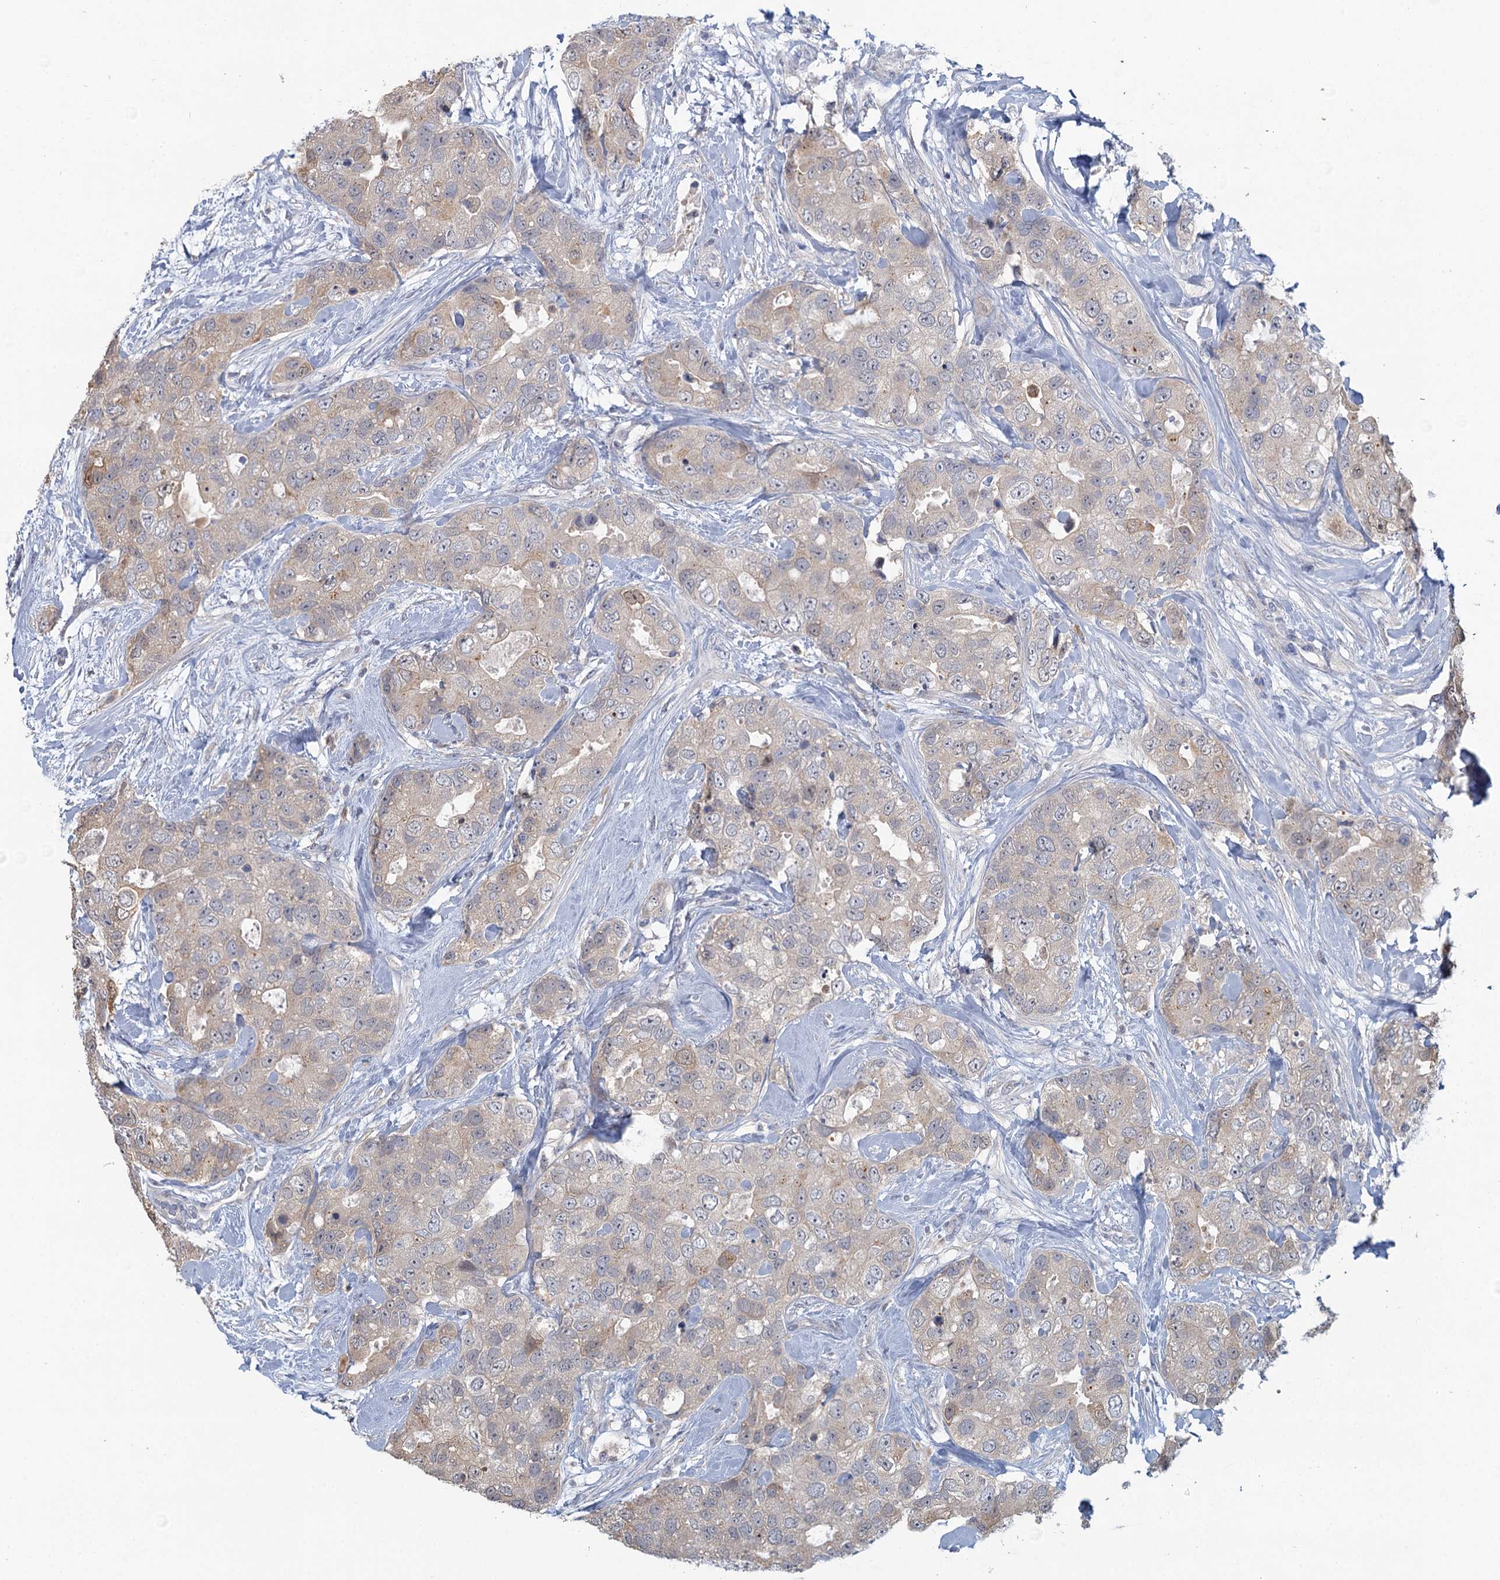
{"staining": {"intensity": "weak", "quantity": "25%-75%", "location": "cytoplasmic/membranous"}, "tissue": "breast cancer", "cell_type": "Tumor cells", "image_type": "cancer", "snomed": [{"axis": "morphology", "description": "Duct carcinoma"}, {"axis": "topography", "description": "Breast"}], "caption": "Immunohistochemistry photomicrograph of neoplastic tissue: breast cancer stained using immunohistochemistry (IHC) reveals low levels of weak protein expression localized specifically in the cytoplasmic/membranous of tumor cells, appearing as a cytoplasmic/membranous brown color.", "gene": "MYO7B", "patient": {"sex": "female", "age": 62}}